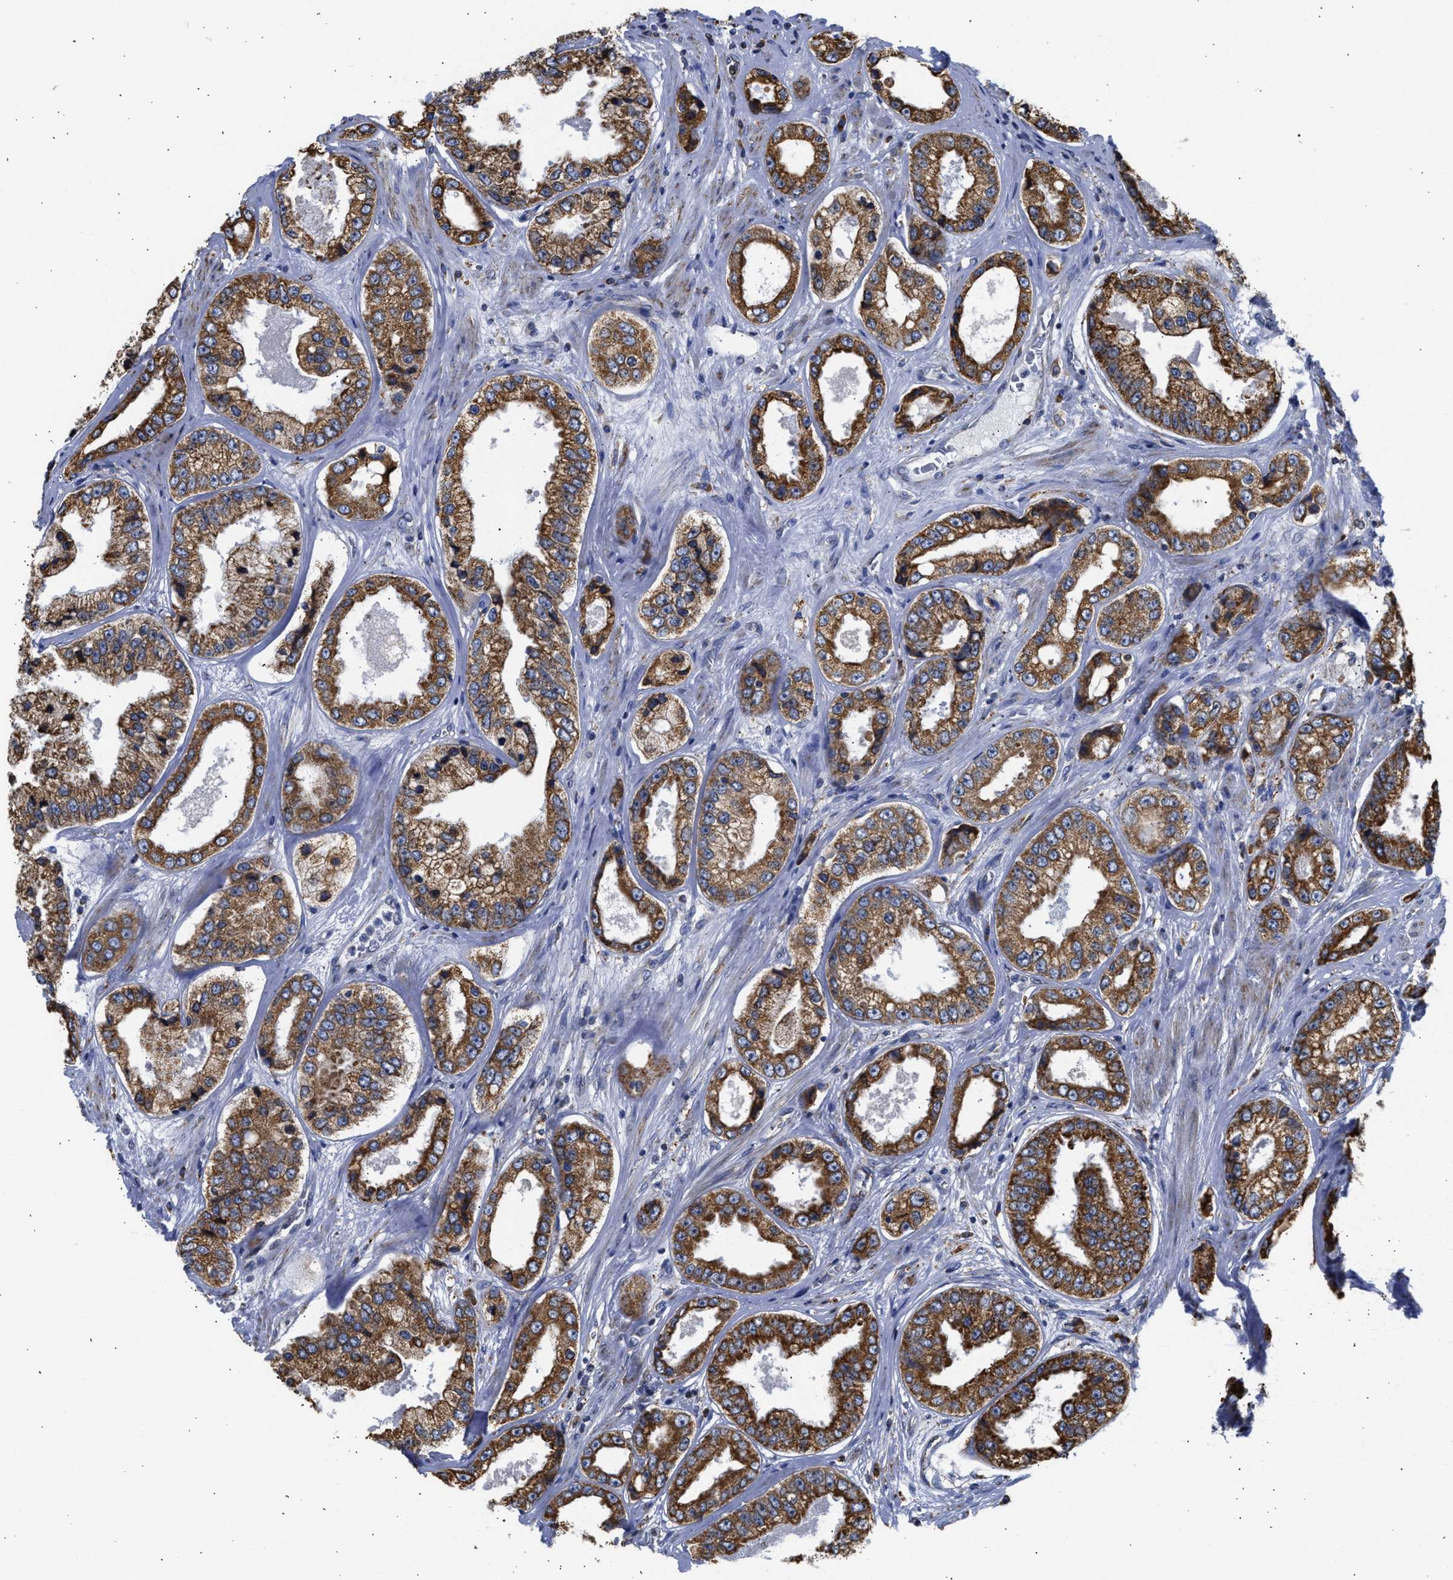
{"staining": {"intensity": "strong", "quantity": ">75%", "location": "cytoplasmic/membranous"}, "tissue": "prostate cancer", "cell_type": "Tumor cells", "image_type": "cancer", "snomed": [{"axis": "morphology", "description": "Adenocarcinoma, High grade"}, {"axis": "topography", "description": "Prostate"}], "caption": "The immunohistochemical stain highlights strong cytoplasmic/membranous staining in tumor cells of prostate cancer (high-grade adenocarcinoma) tissue.", "gene": "CYCS", "patient": {"sex": "male", "age": 61}}